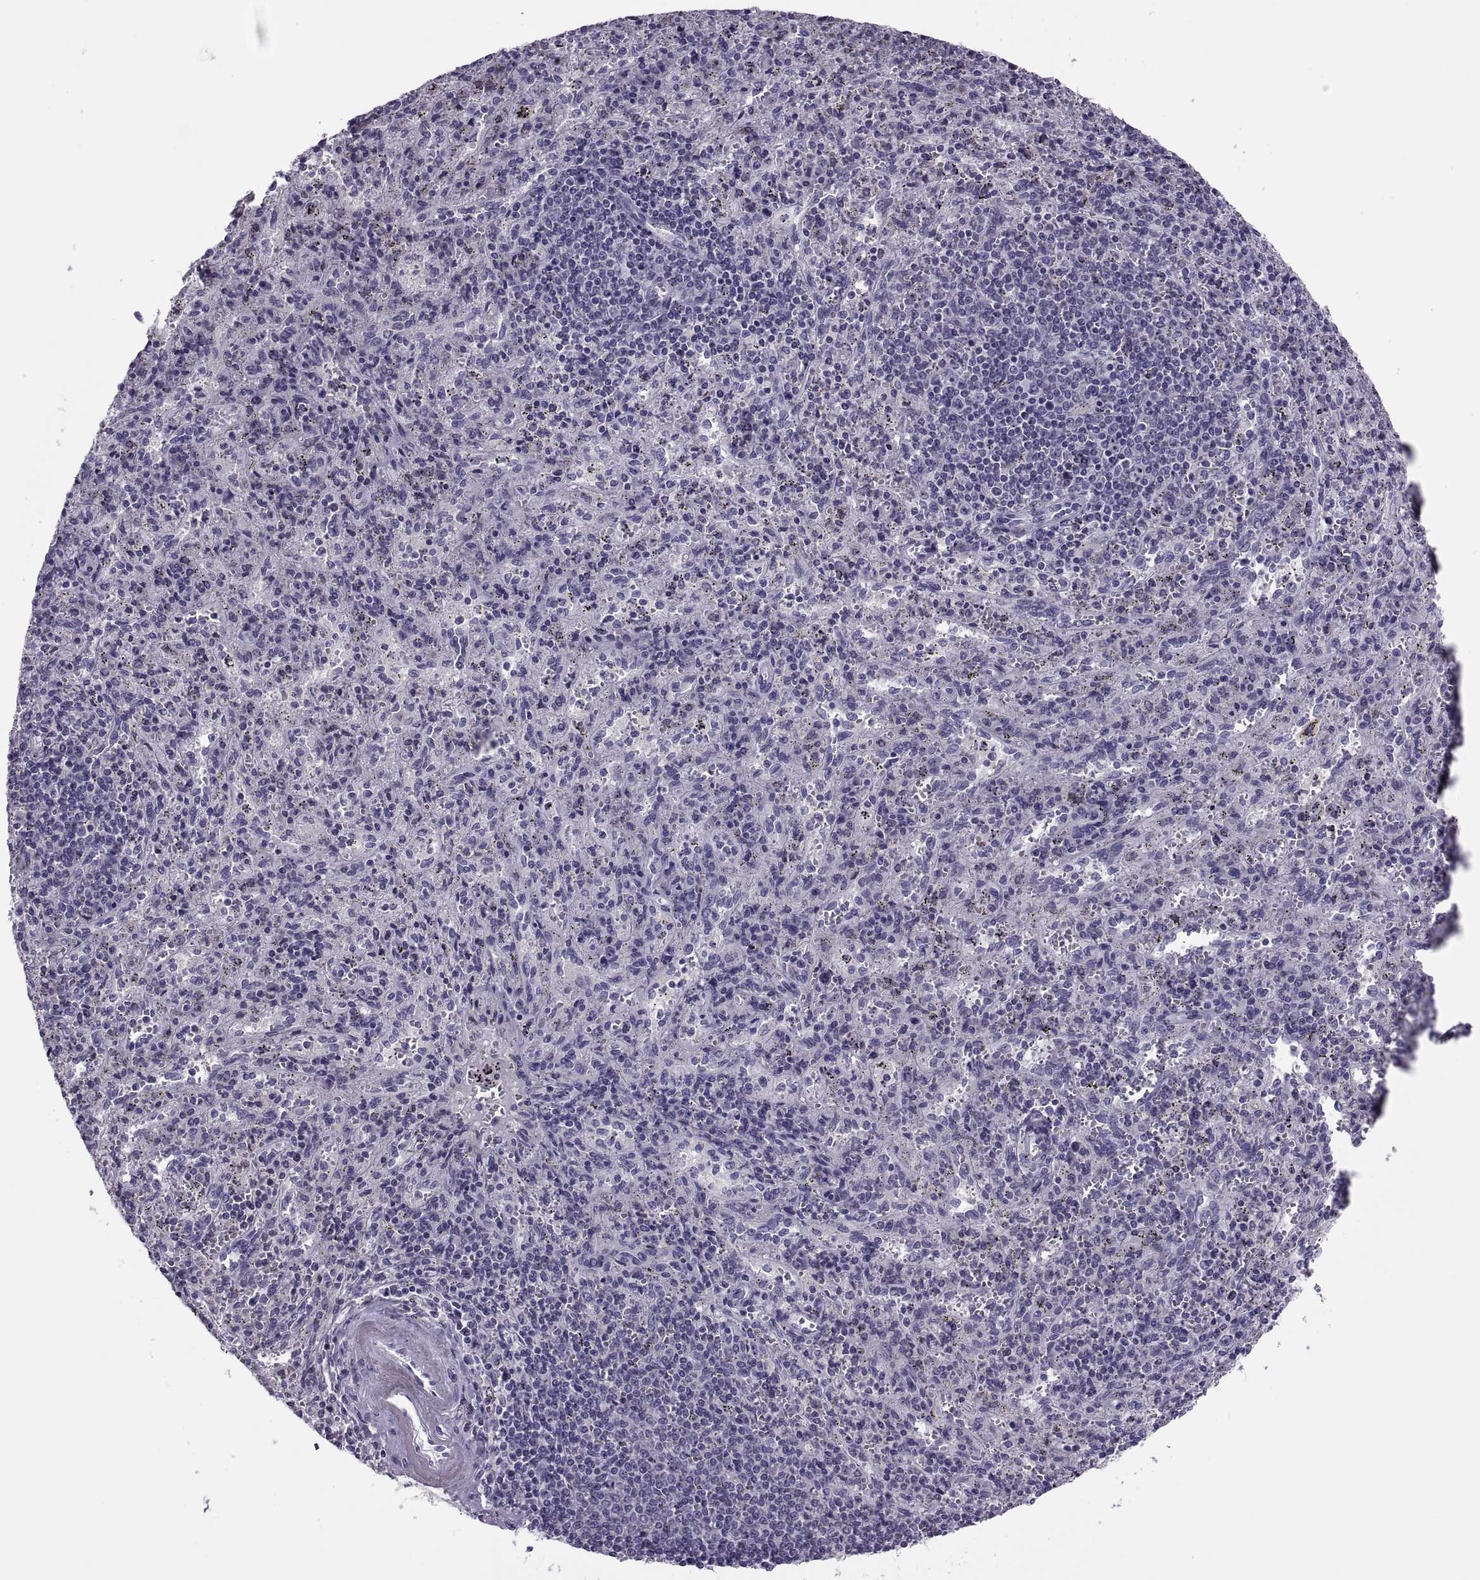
{"staining": {"intensity": "negative", "quantity": "none", "location": "none"}, "tissue": "spleen", "cell_type": "Cells in red pulp", "image_type": "normal", "snomed": [{"axis": "morphology", "description": "Normal tissue, NOS"}, {"axis": "topography", "description": "Spleen"}], "caption": "Immunohistochemistry (IHC) of unremarkable human spleen displays no positivity in cells in red pulp.", "gene": "SYNGR4", "patient": {"sex": "male", "age": 57}}